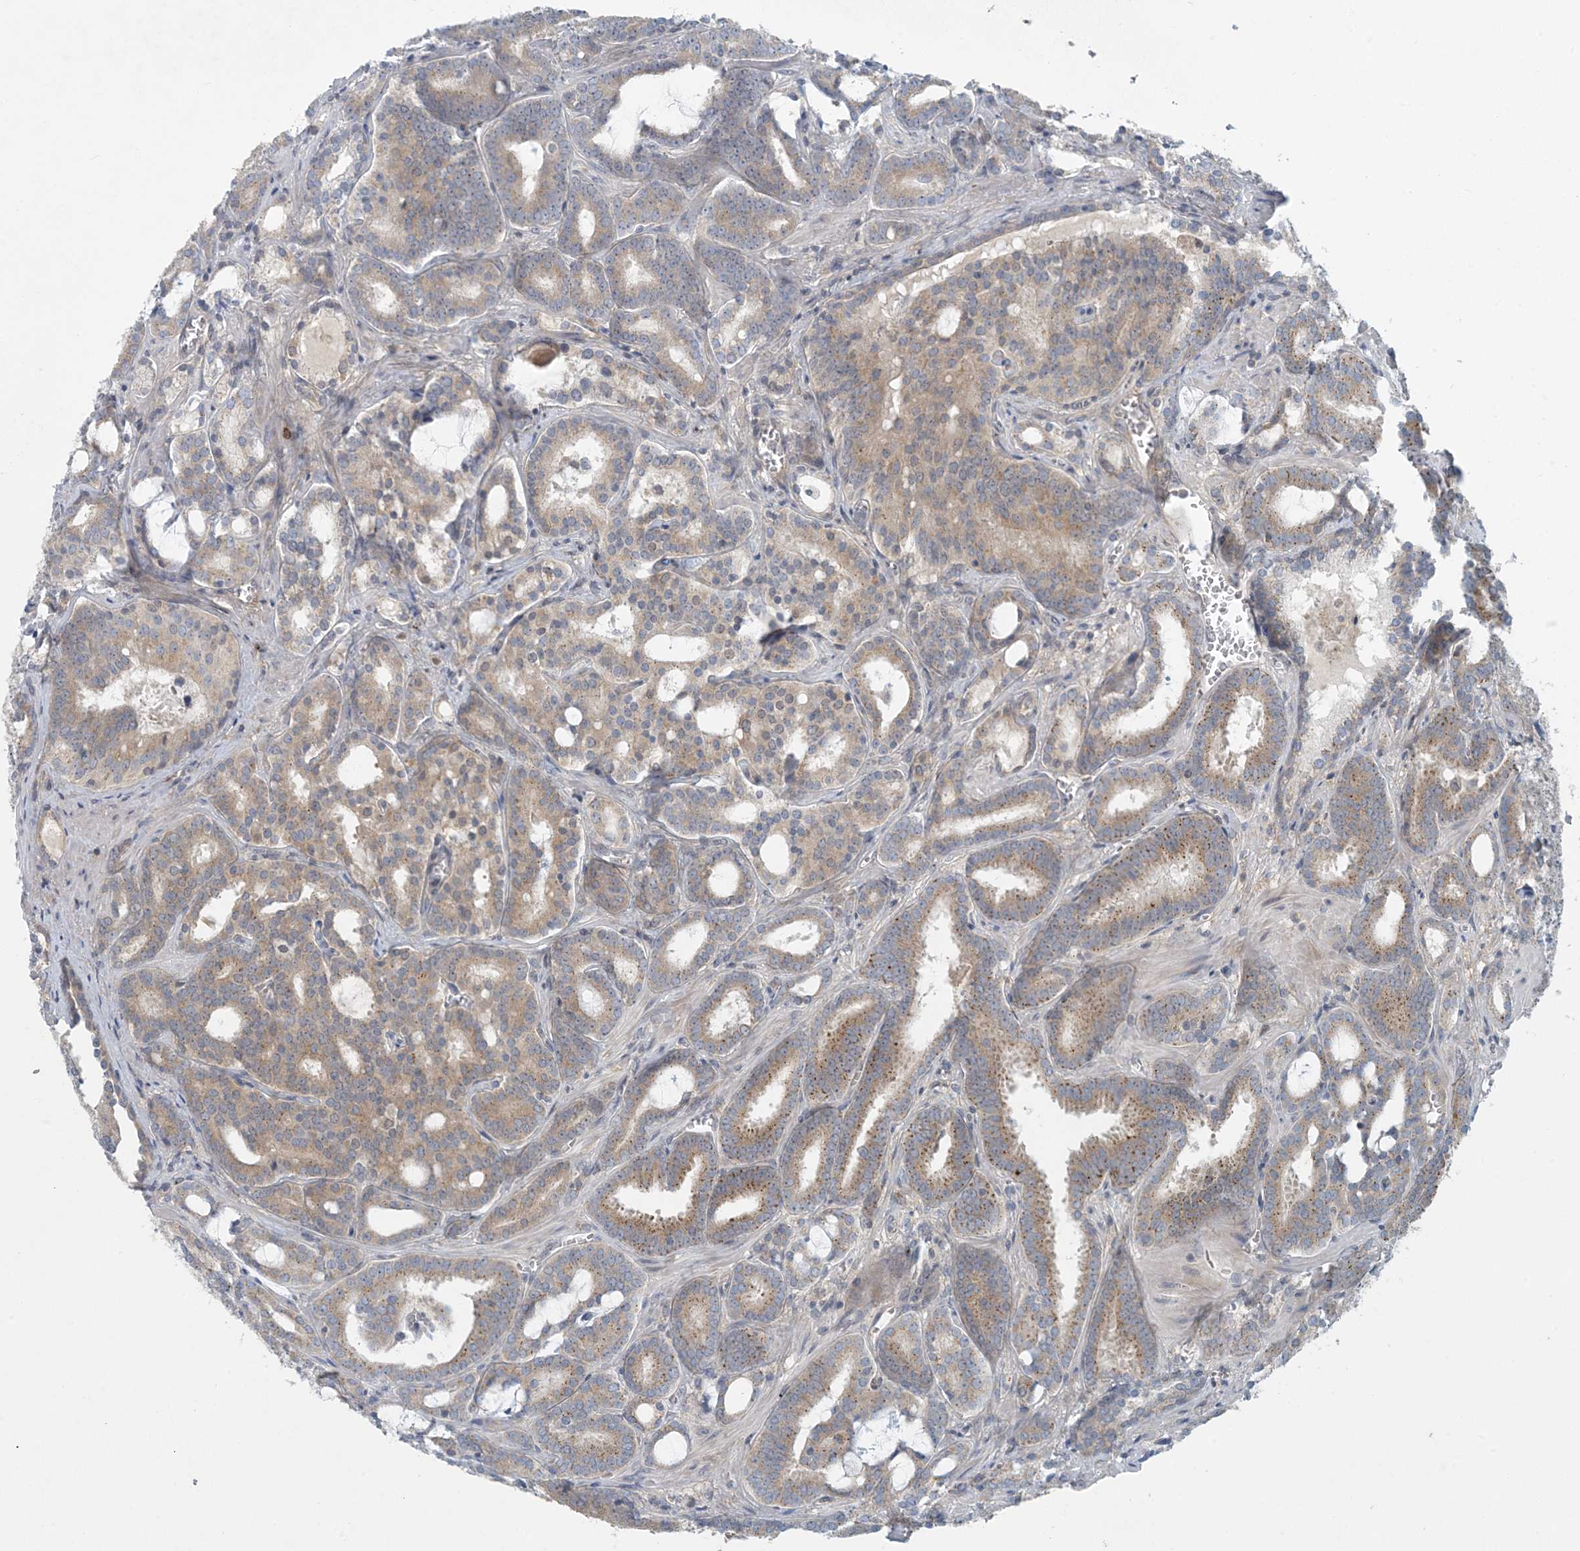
{"staining": {"intensity": "moderate", "quantity": ">75%", "location": "cytoplasmic/membranous"}, "tissue": "prostate cancer", "cell_type": "Tumor cells", "image_type": "cancer", "snomed": [{"axis": "morphology", "description": "Adenocarcinoma, High grade"}, {"axis": "topography", "description": "Prostate and seminal vesicle, NOS"}], "caption": "Immunohistochemical staining of prostate cancer (high-grade adenocarcinoma) displays moderate cytoplasmic/membranous protein expression in approximately >75% of tumor cells.", "gene": "HIKESHI", "patient": {"sex": "male", "age": 67}}